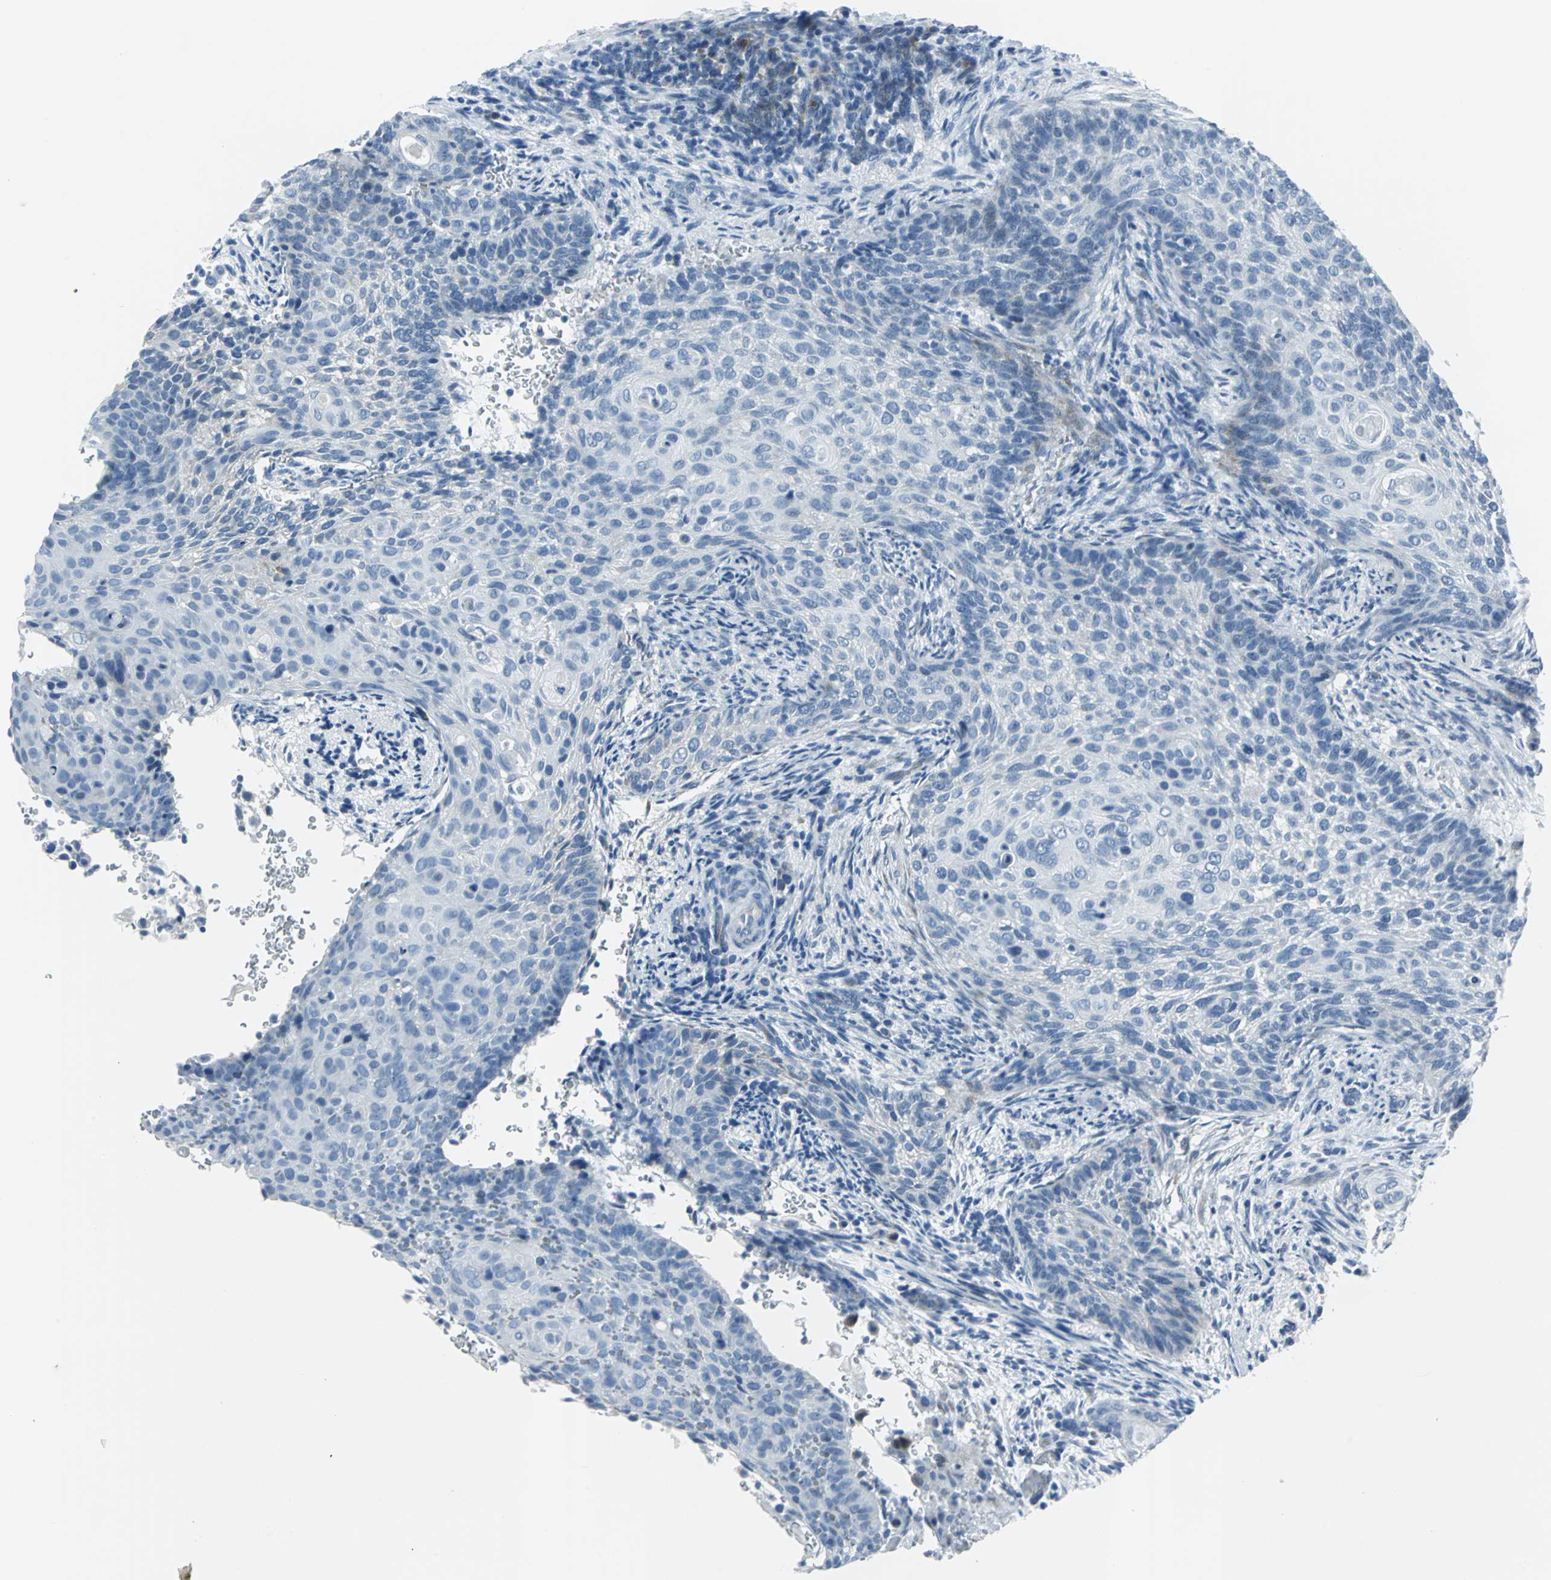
{"staining": {"intensity": "negative", "quantity": "none", "location": "none"}, "tissue": "cervical cancer", "cell_type": "Tumor cells", "image_type": "cancer", "snomed": [{"axis": "morphology", "description": "Squamous cell carcinoma, NOS"}, {"axis": "topography", "description": "Cervix"}], "caption": "This micrograph is of cervical cancer (squamous cell carcinoma) stained with immunohistochemistry (IHC) to label a protein in brown with the nuclei are counter-stained blue. There is no expression in tumor cells. (Stains: DAB IHC with hematoxylin counter stain, Microscopy: brightfield microscopy at high magnification).", "gene": "DNAI2", "patient": {"sex": "female", "age": 33}}